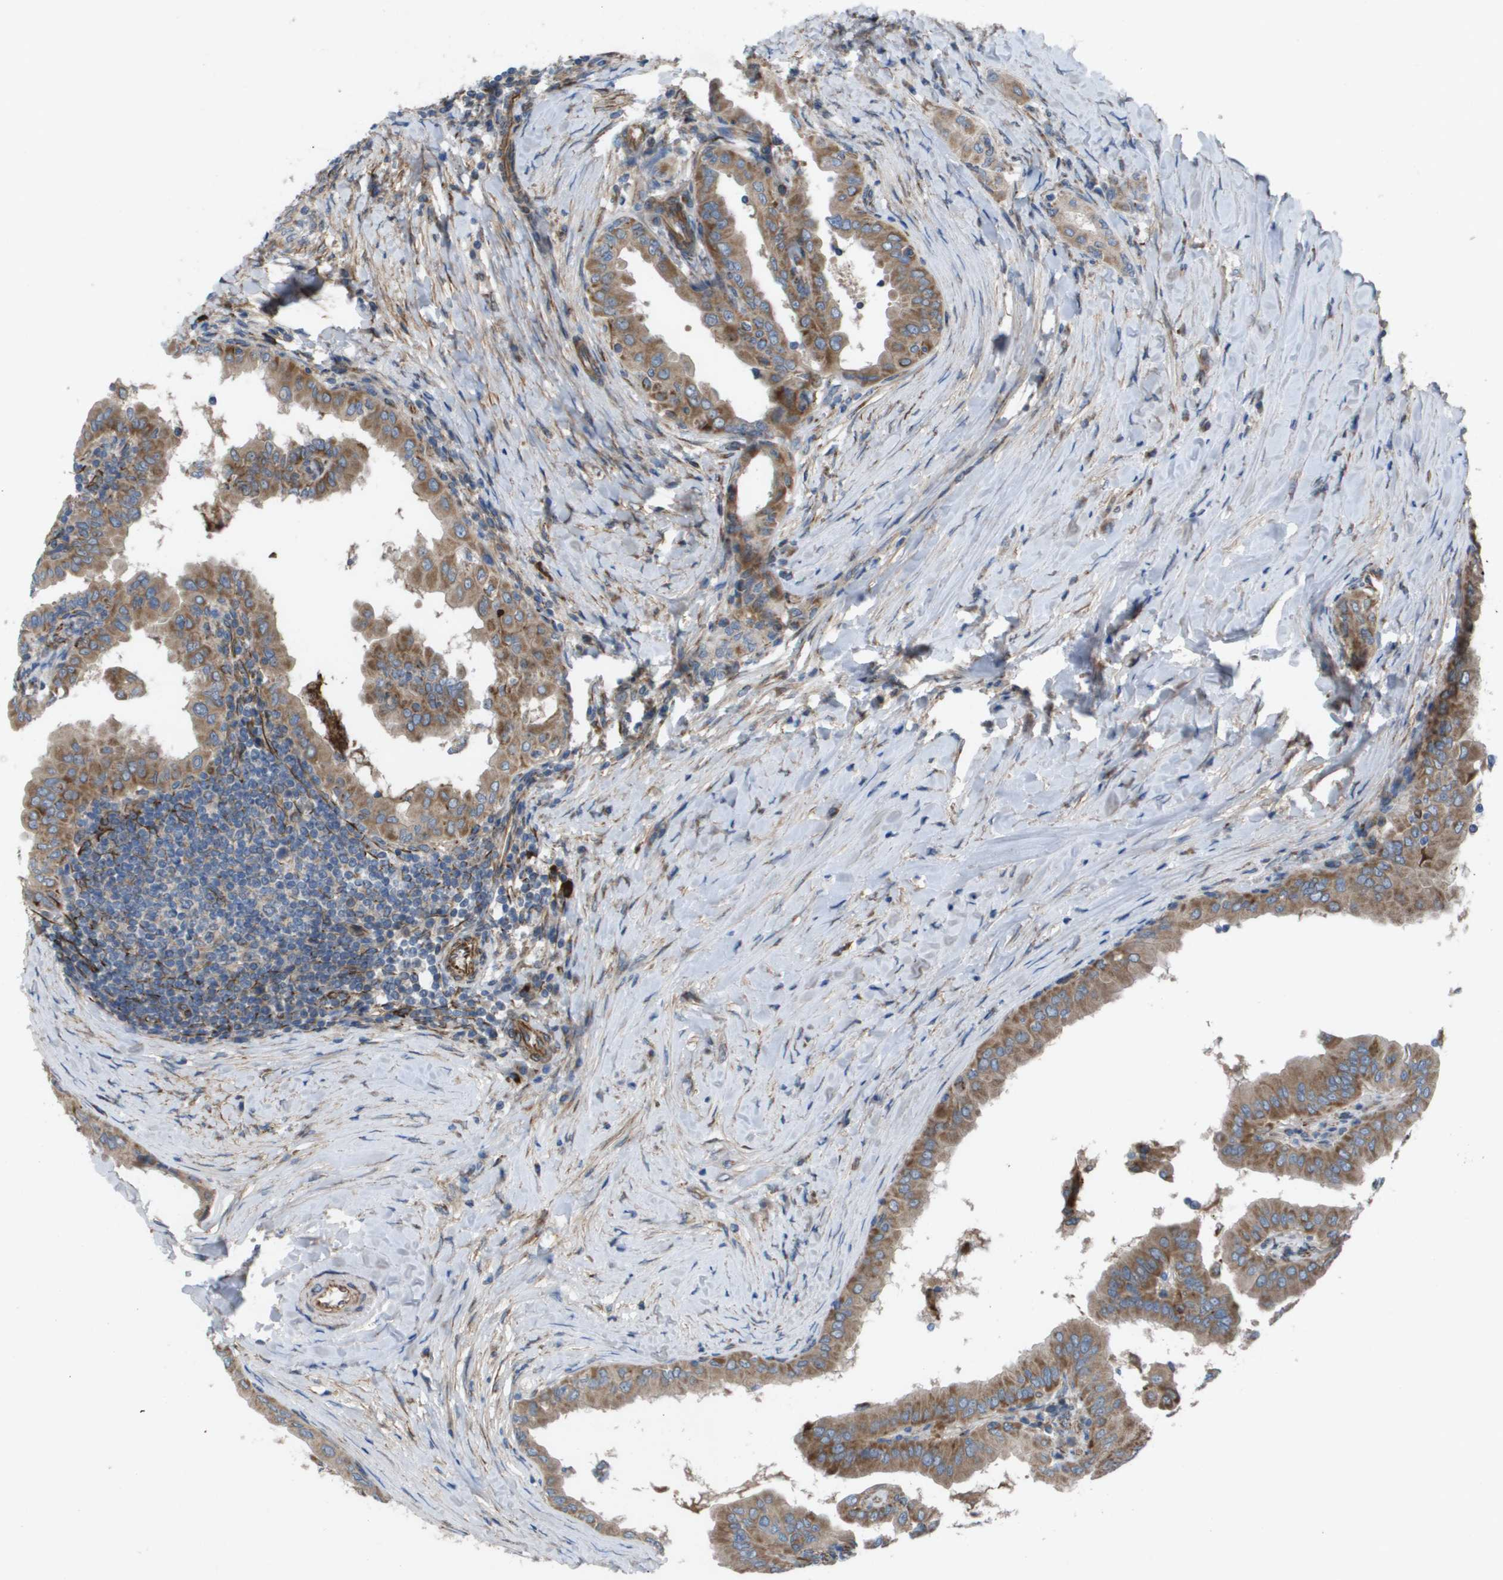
{"staining": {"intensity": "moderate", "quantity": ">75%", "location": "cytoplasmic/membranous"}, "tissue": "thyroid cancer", "cell_type": "Tumor cells", "image_type": "cancer", "snomed": [{"axis": "morphology", "description": "Papillary adenocarcinoma, NOS"}, {"axis": "topography", "description": "Thyroid gland"}], "caption": "Brown immunohistochemical staining in human papillary adenocarcinoma (thyroid) reveals moderate cytoplasmic/membranous positivity in about >75% of tumor cells.", "gene": "SLC6A9", "patient": {"sex": "male", "age": 33}}